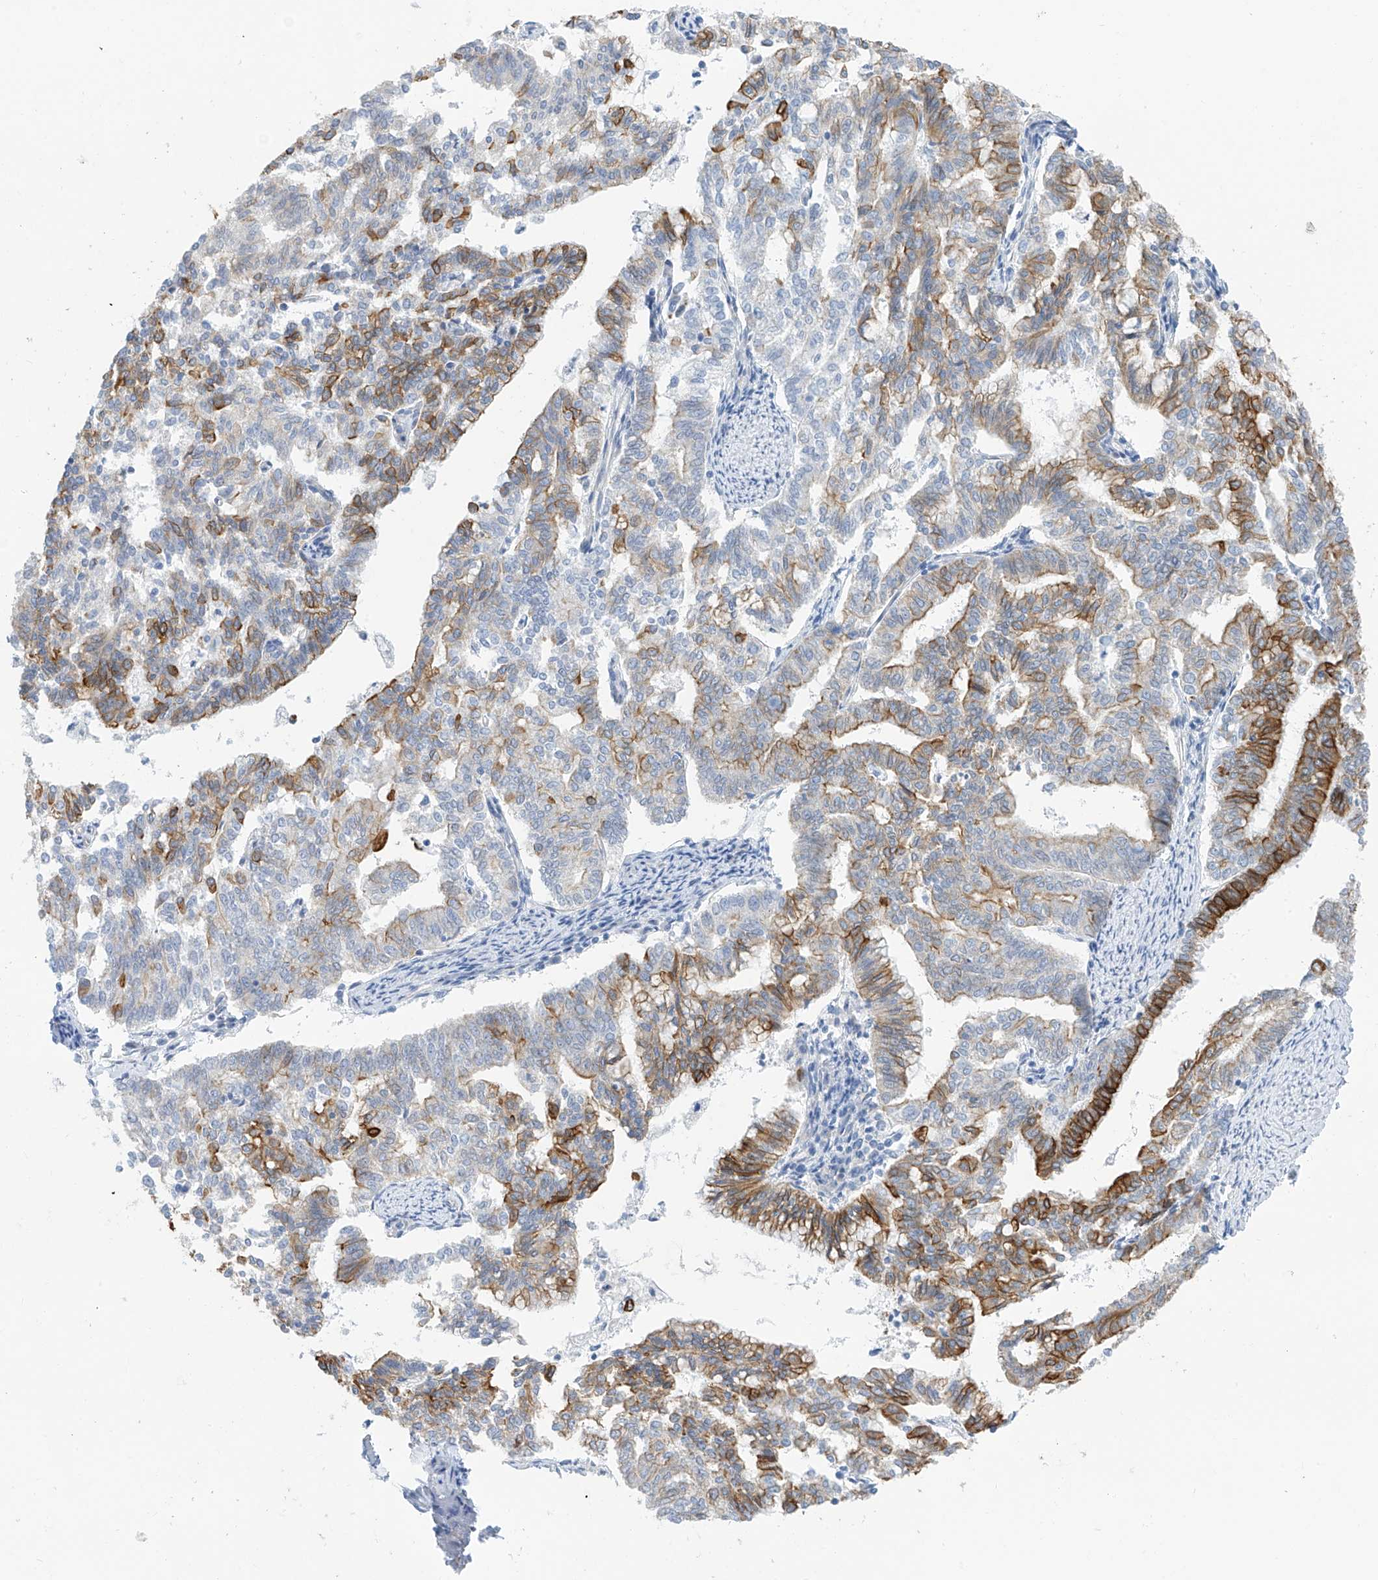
{"staining": {"intensity": "moderate", "quantity": "25%-75%", "location": "cytoplasmic/membranous"}, "tissue": "endometrial cancer", "cell_type": "Tumor cells", "image_type": "cancer", "snomed": [{"axis": "morphology", "description": "Adenocarcinoma, NOS"}, {"axis": "topography", "description": "Endometrium"}], "caption": "This image demonstrates IHC staining of human adenocarcinoma (endometrial), with medium moderate cytoplasmic/membranous positivity in approximately 25%-75% of tumor cells.", "gene": "PIK3C2B", "patient": {"sex": "female", "age": 79}}